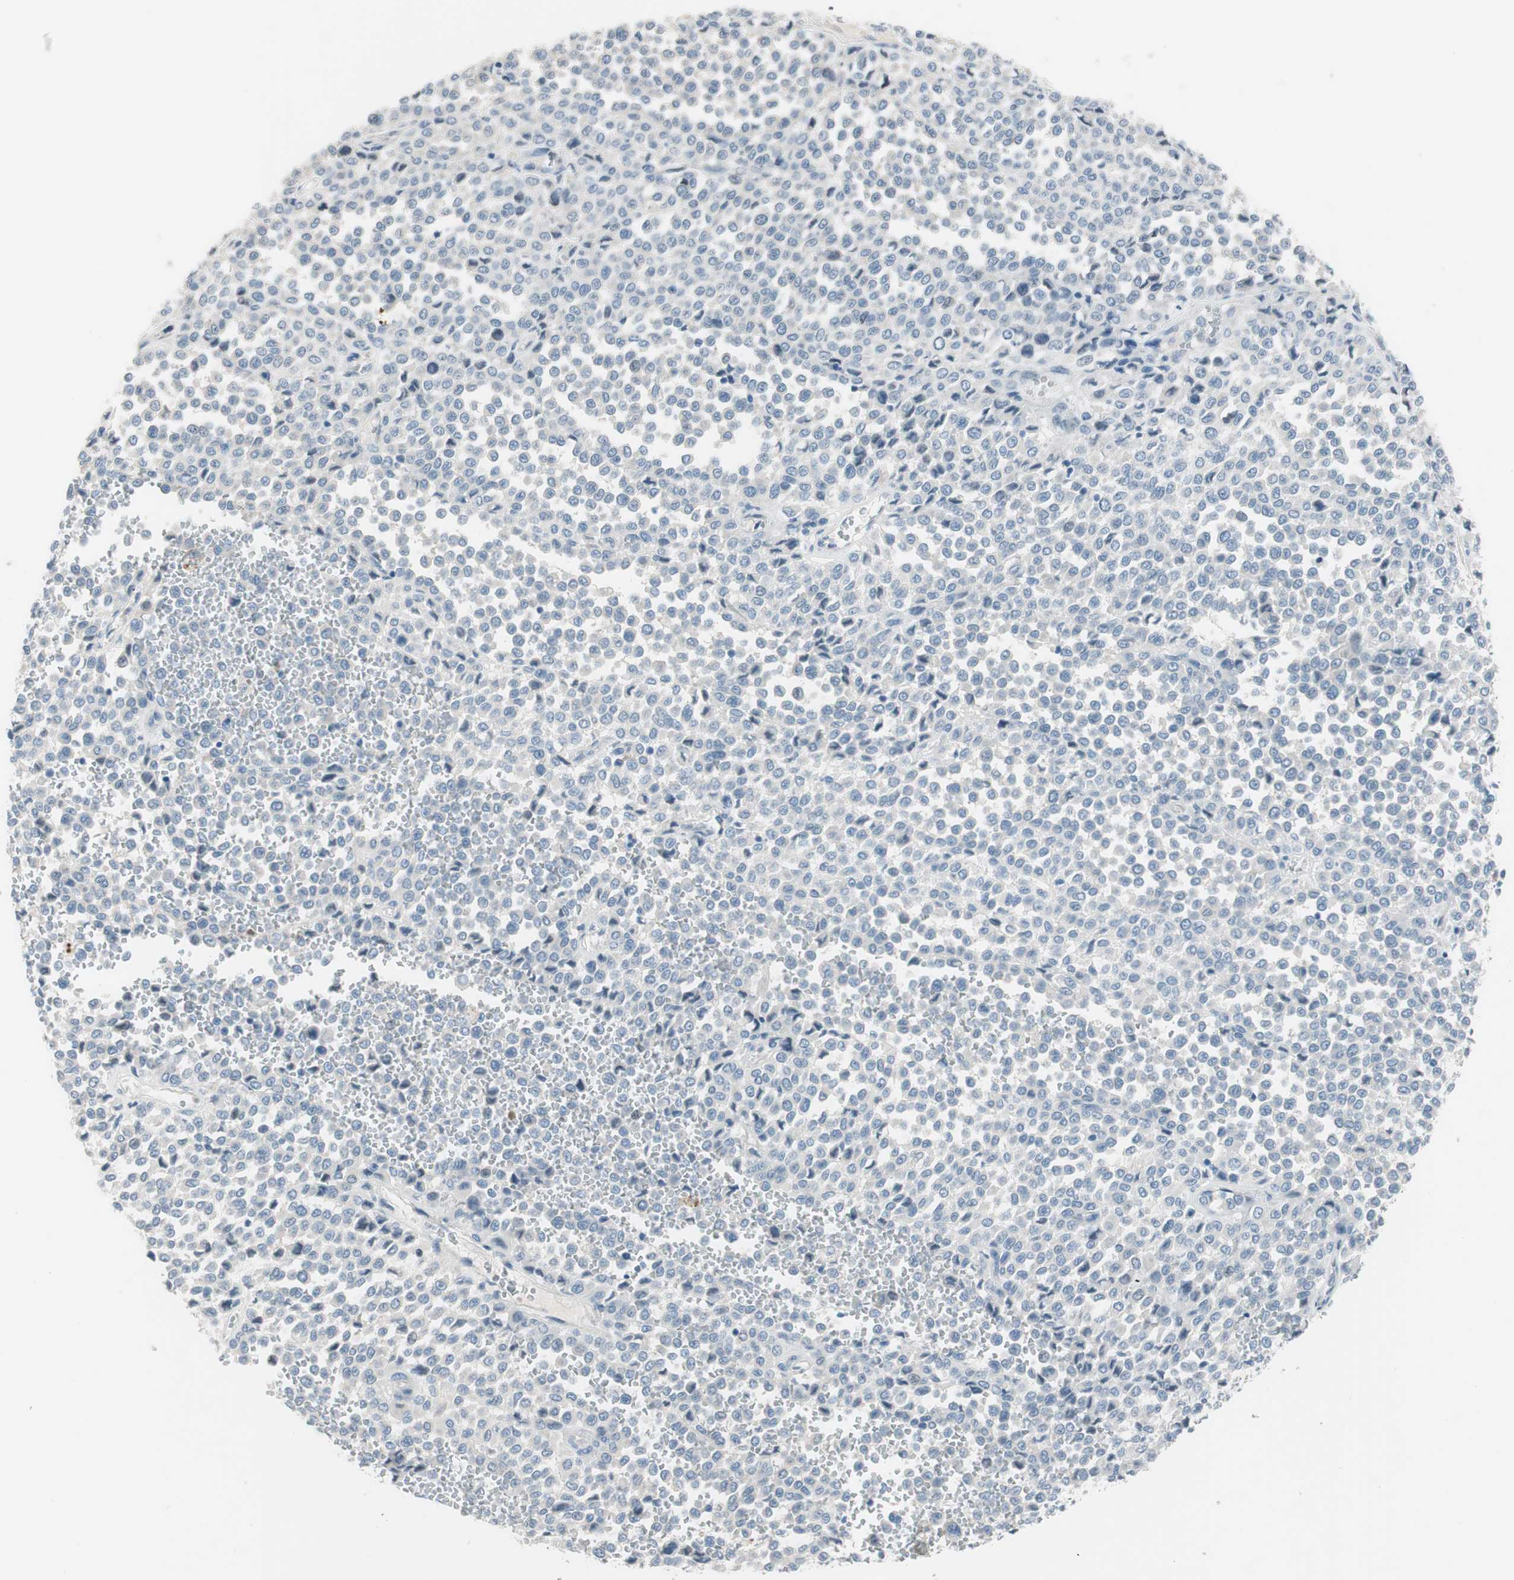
{"staining": {"intensity": "negative", "quantity": "none", "location": "none"}, "tissue": "melanoma", "cell_type": "Tumor cells", "image_type": "cancer", "snomed": [{"axis": "morphology", "description": "Malignant melanoma, Metastatic site"}, {"axis": "topography", "description": "Pancreas"}], "caption": "DAB immunohistochemical staining of malignant melanoma (metastatic site) demonstrates no significant expression in tumor cells. The staining was performed using DAB (3,3'-diaminobenzidine) to visualize the protein expression in brown, while the nuclei were stained in blue with hematoxylin (Magnification: 20x).", "gene": "PRRG4", "patient": {"sex": "female", "age": 30}}